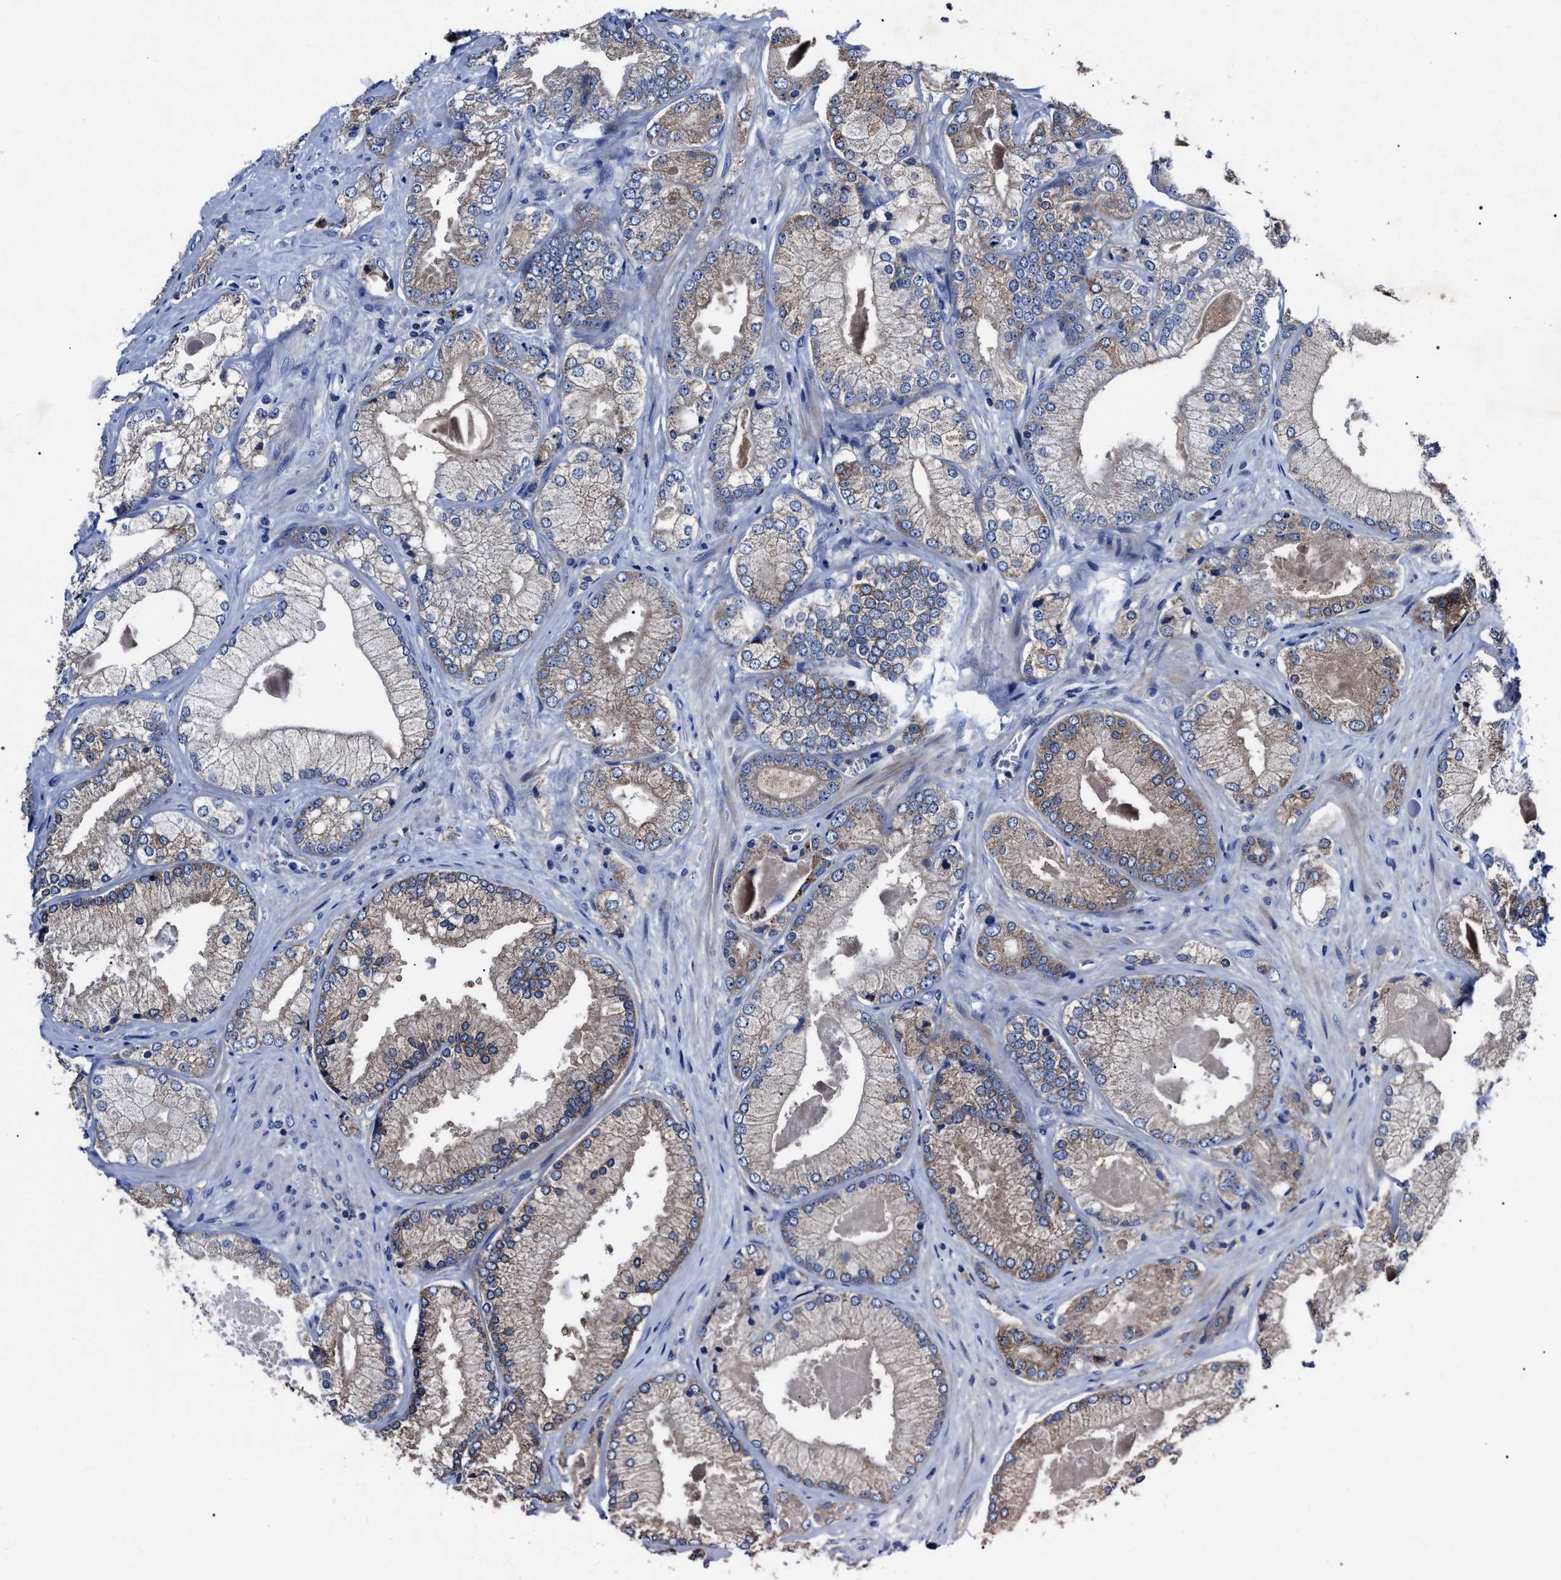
{"staining": {"intensity": "weak", "quantity": ">75%", "location": "cytoplasmic/membranous"}, "tissue": "prostate cancer", "cell_type": "Tumor cells", "image_type": "cancer", "snomed": [{"axis": "morphology", "description": "Adenocarcinoma, Low grade"}, {"axis": "topography", "description": "Prostate"}], "caption": "Prostate adenocarcinoma (low-grade) stained with immunohistochemistry exhibits weak cytoplasmic/membranous expression in about >75% of tumor cells.", "gene": "MACC1", "patient": {"sex": "male", "age": 65}}